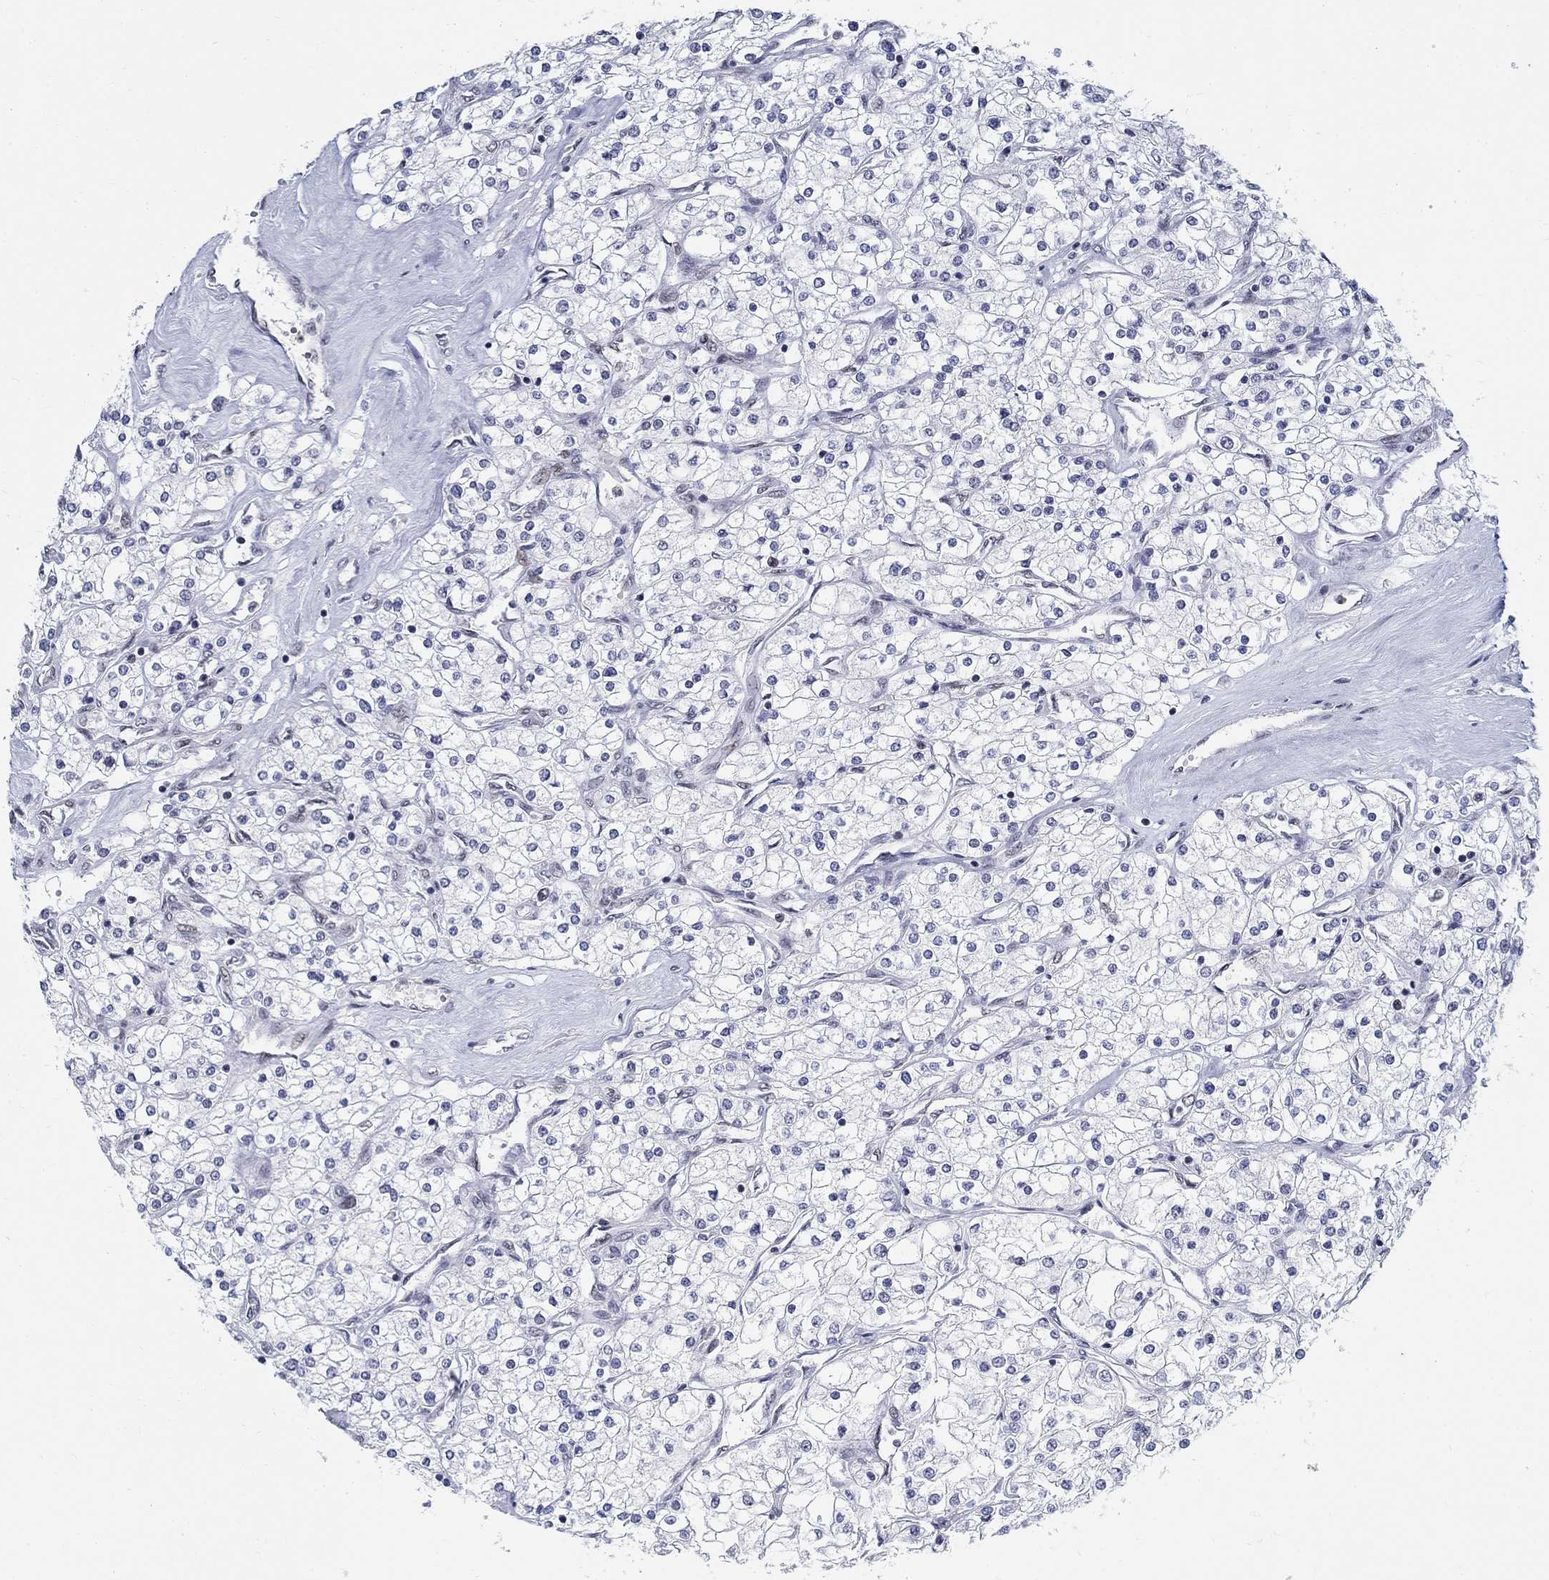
{"staining": {"intensity": "negative", "quantity": "none", "location": "none"}, "tissue": "renal cancer", "cell_type": "Tumor cells", "image_type": "cancer", "snomed": [{"axis": "morphology", "description": "Adenocarcinoma, NOS"}, {"axis": "topography", "description": "Kidney"}], "caption": "The IHC image has no significant expression in tumor cells of adenocarcinoma (renal) tissue. The staining is performed using DAB brown chromogen with nuclei counter-stained in using hematoxylin.", "gene": "BHLHE22", "patient": {"sex": "male", "age": 80}}